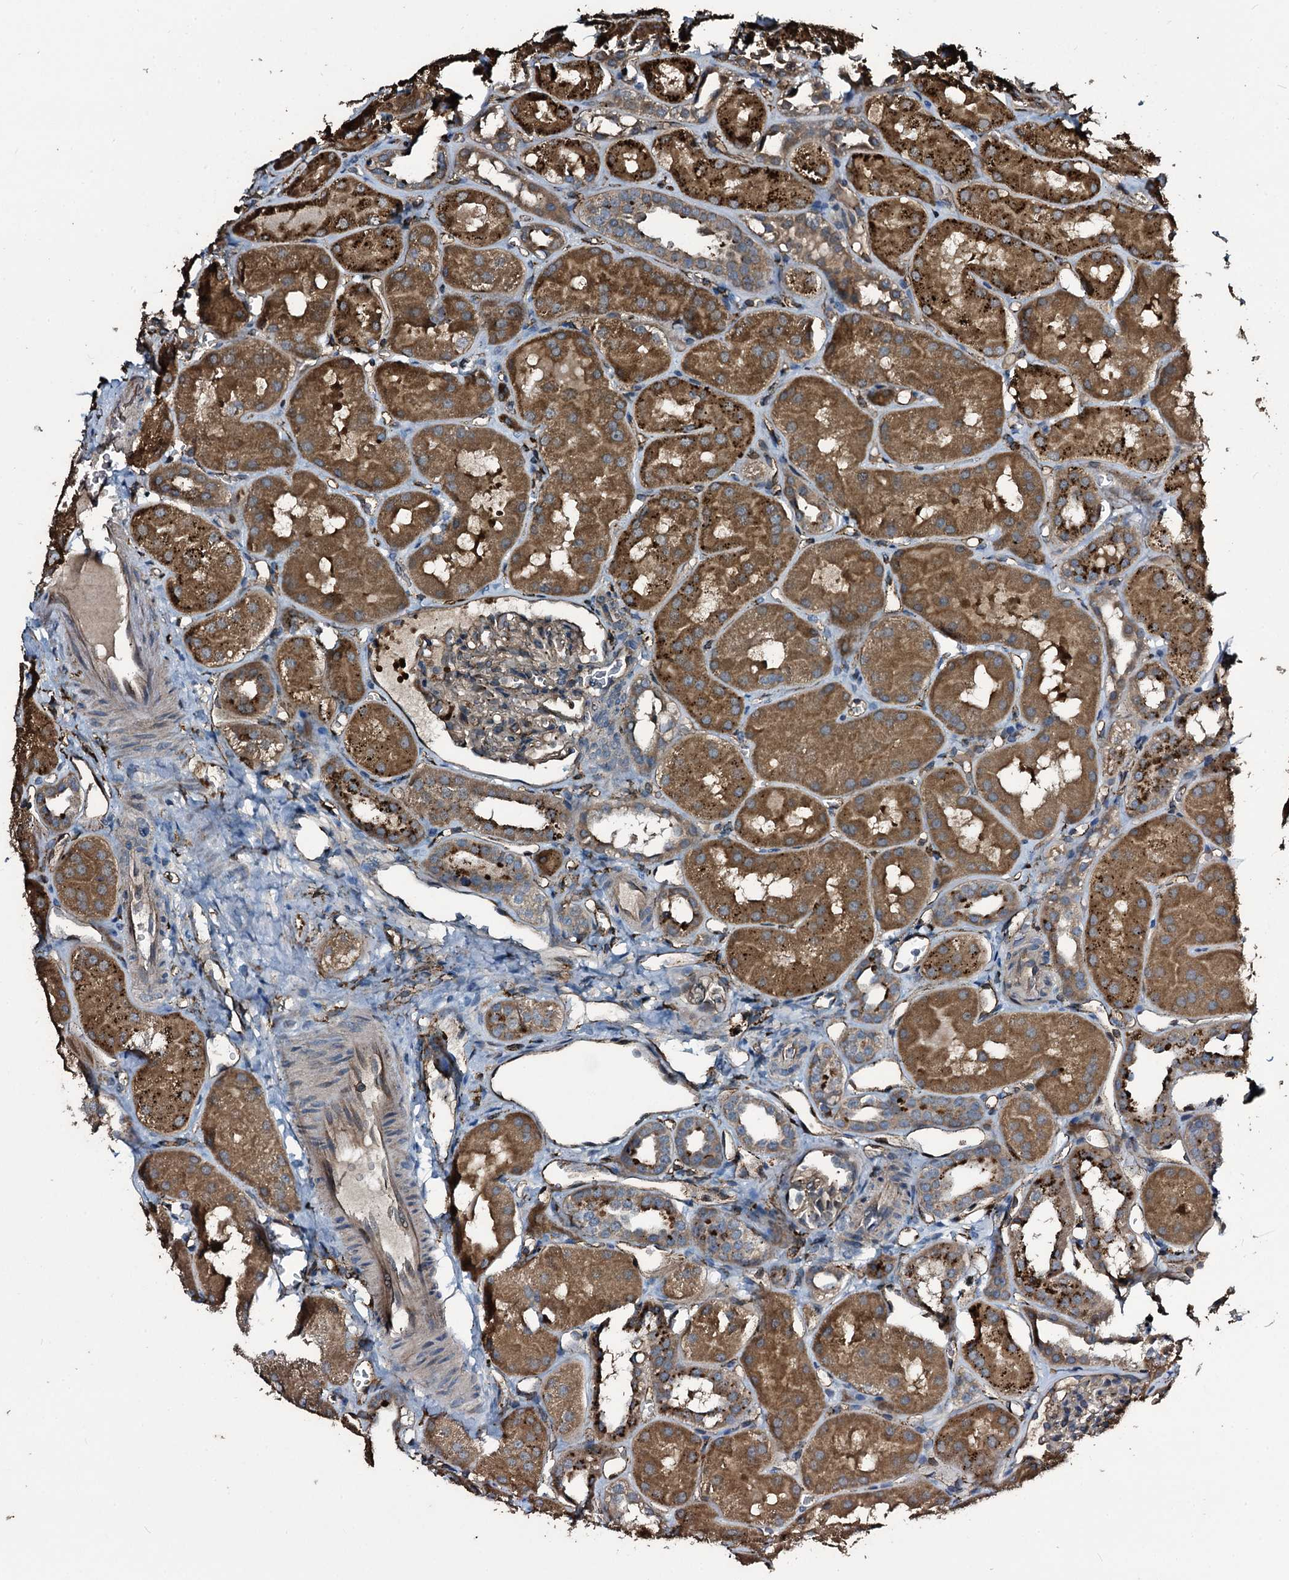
{"staining": {"intensity": "moderate", "quantity": "<25%", "location": "cytoplasmic/membranous"}, "tissue": "kidney", "cell_type": "Cells in glomeruli", "image_type": "normal", "snomed": [{"axis": "morphology", "description": "Normal tissue, NOS"}, {"axis": "topography", "description": "Kidney"}, {"axis": "topography", "description": "Urinary bladder"}], "caption": "Cells in glomeruli exhibit low levels of moderate cytoplasmic/membranous expression in approximately <25% of cells in normal kidney.", "gene": "TPGS2", "patient": {"sex": "male", "age": 16}}